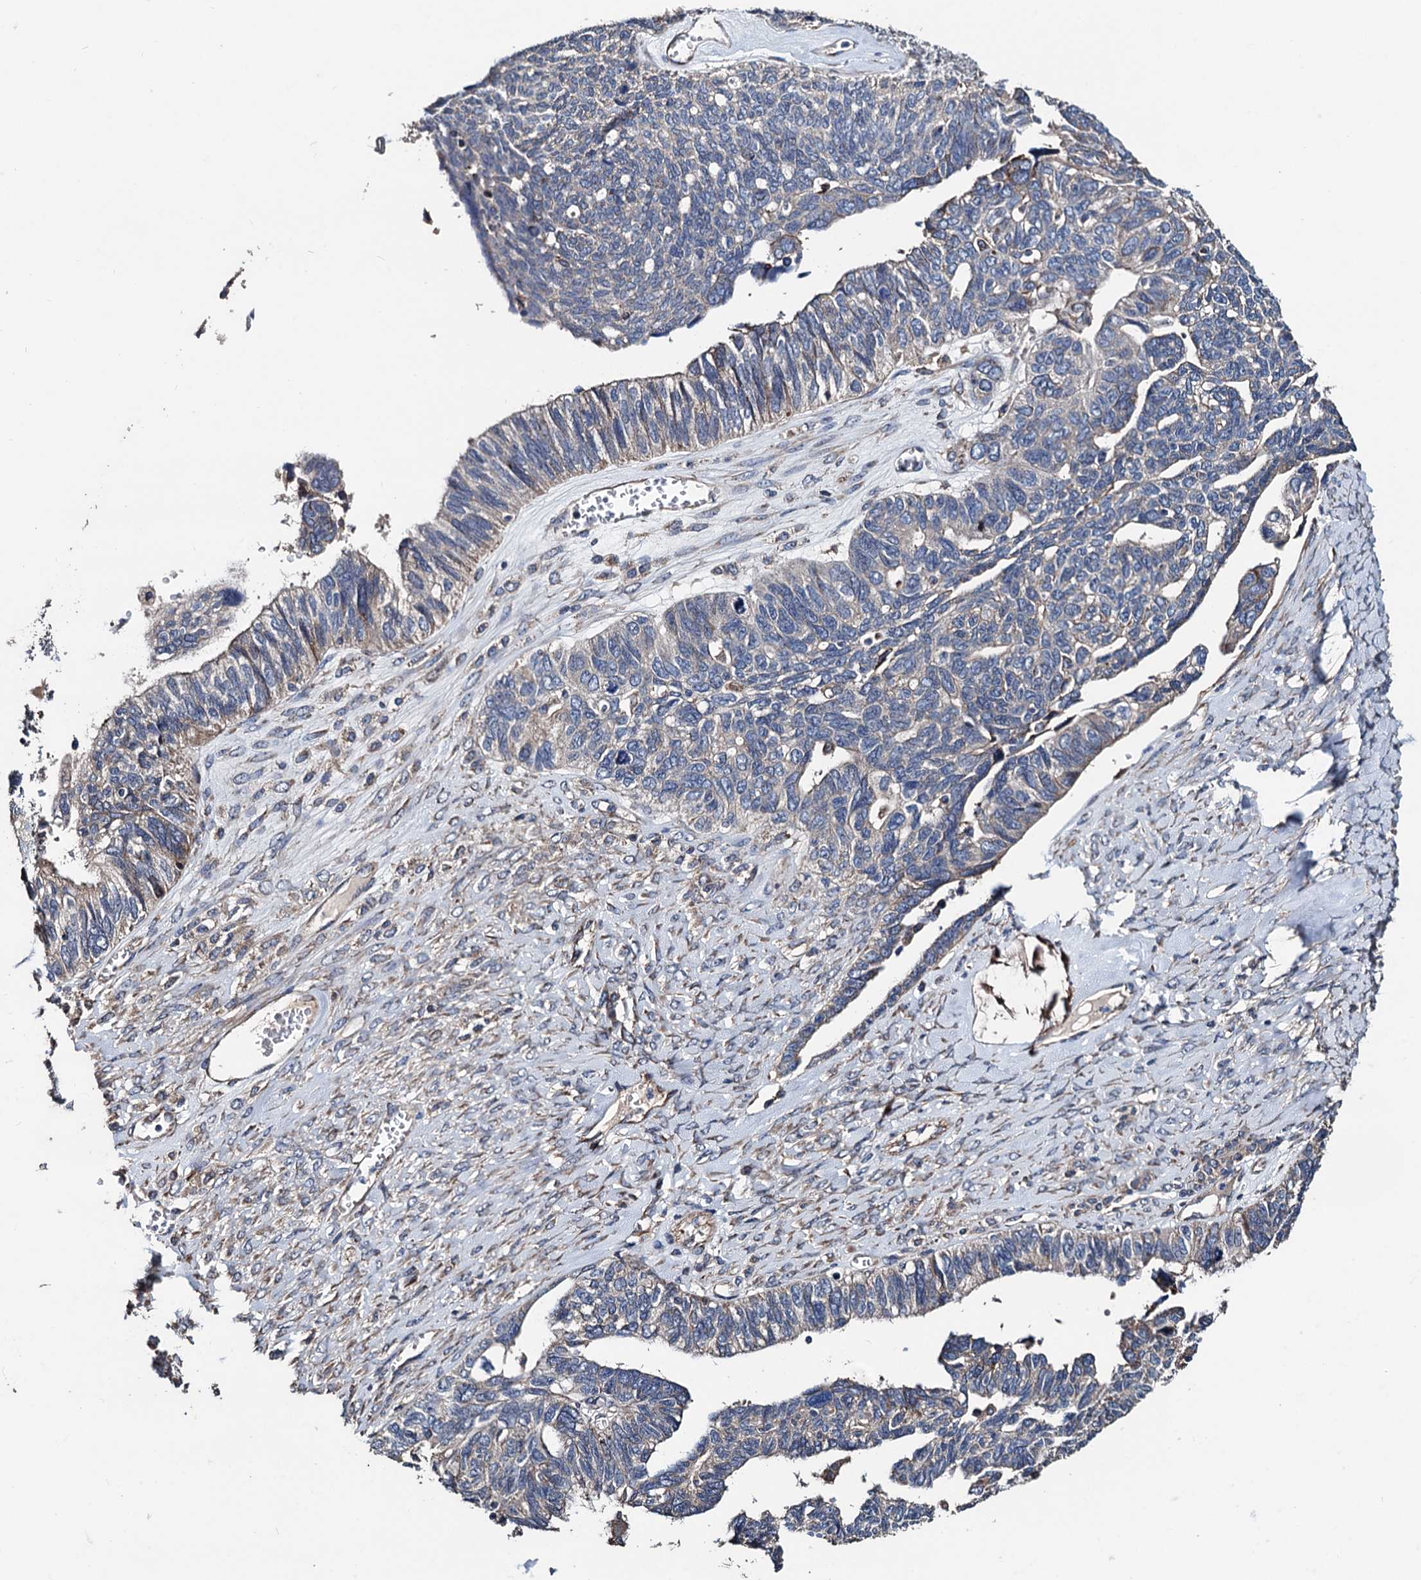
{"staining": {"intensity": "weak", "quantity": "<25%", "location": "cytoplasmic/membranous"}, "tissue": "ovarian cancer", "cell_type": "Tumor cells", "image_type": "cancer", "snomed": [{"axis": "morphology", "description": "Cystadenocarcinoma, serous, NOS"}, {"axis": "topography", "description": "Ovary"}], "caption": "Tumor cells are negative for brown protein staining in serous cystadenocarcinoma (ovarian).", "gene": "AKAP11", "patient": {"sex": "female", "age": 79}}